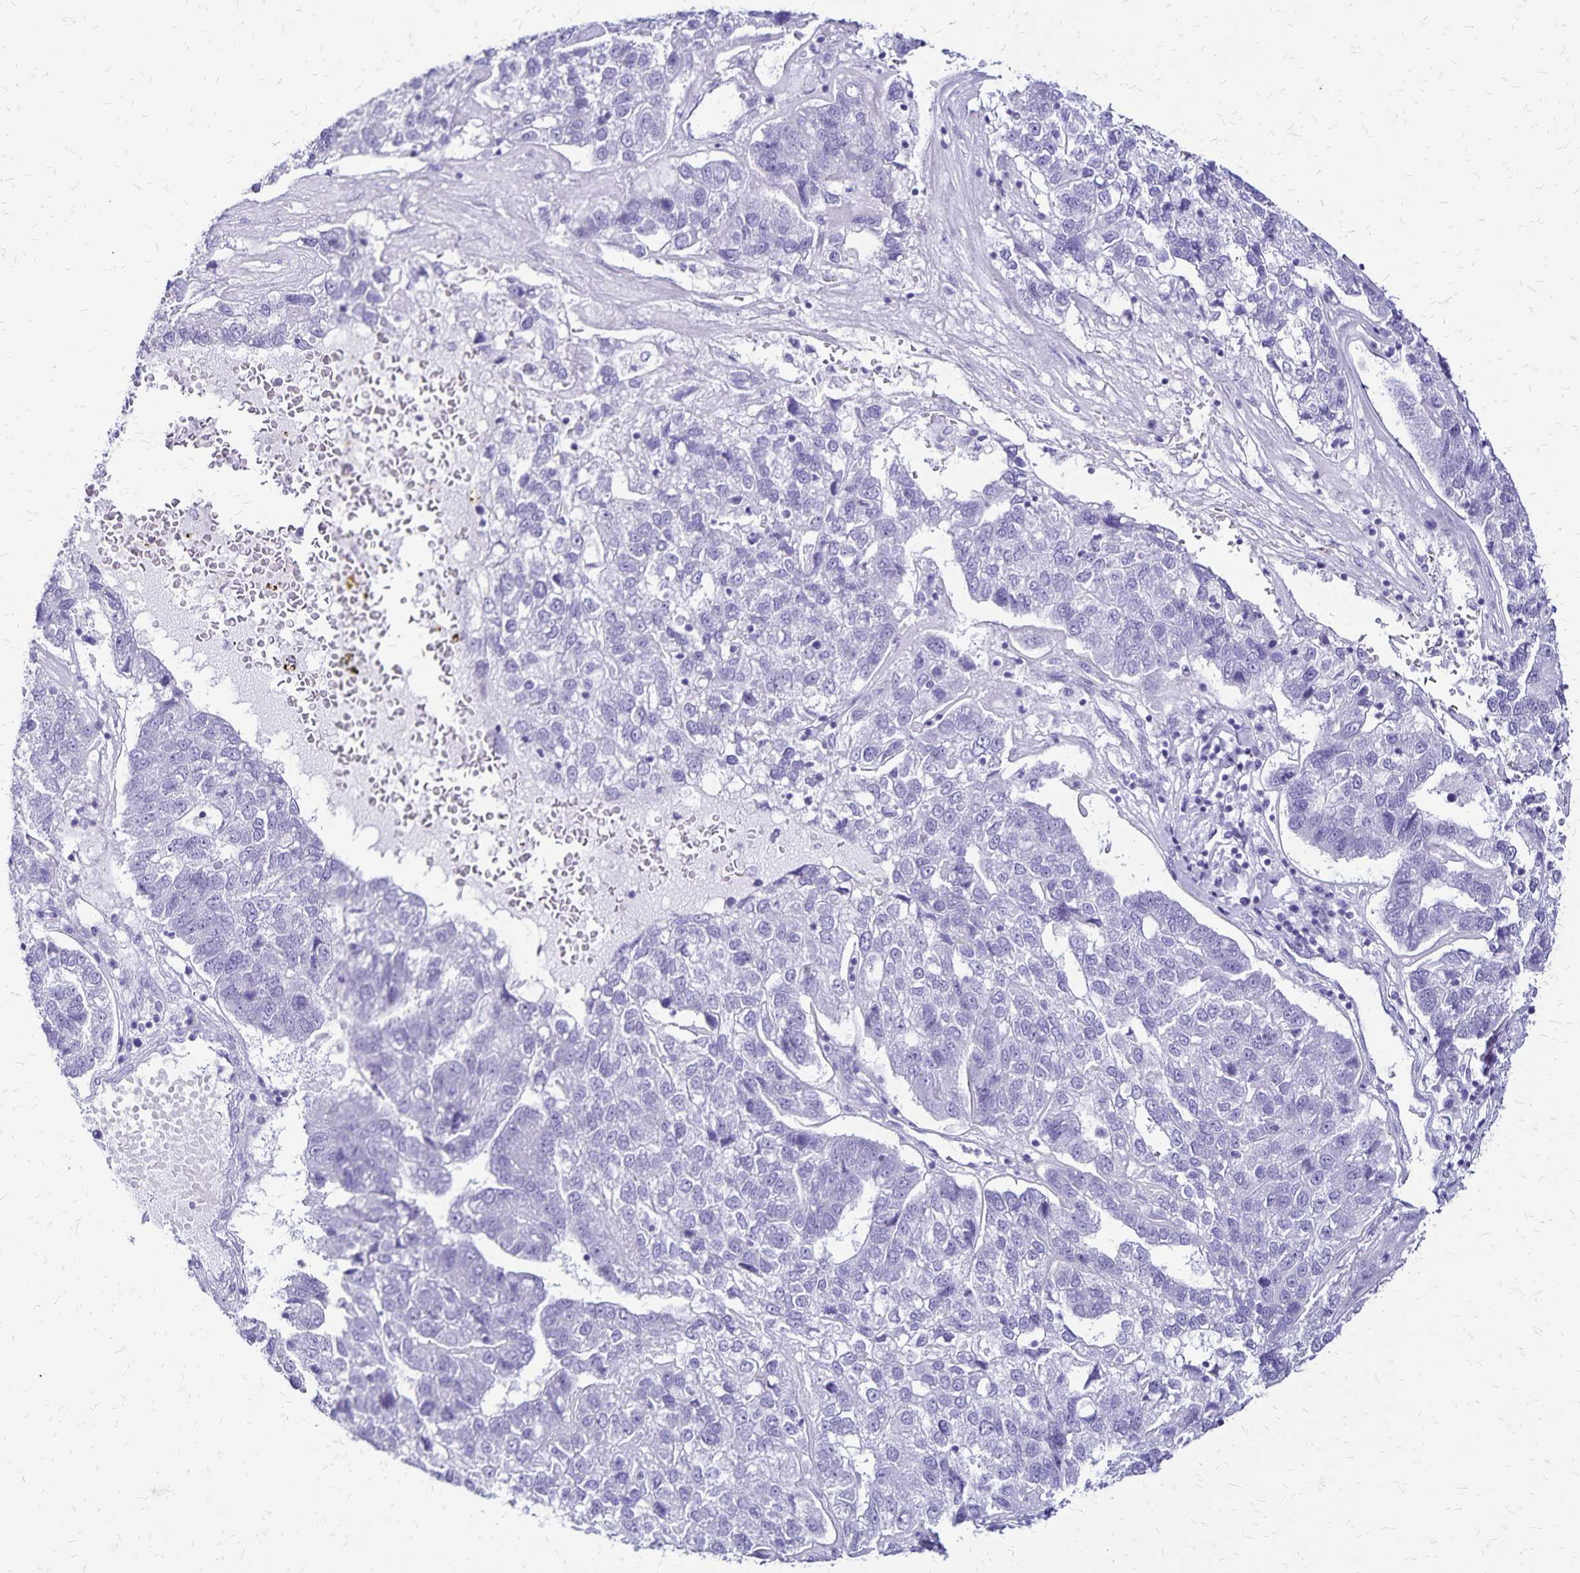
{"staining": {"intensity": "negative", "quantity": "none", "location": "none"}, "tissue": "pancreatic cancer", "cell_type": "Tumor cells", "image_type": "cancer", "snomed": [{"axis": "morphology", "description": "Adenocarcinoma, NOS"}, {"axis": "topography", "description": "Pancreas"}], "caption": "Tumor cells are negative for protein expression in human pancreatic cancer.", "gene": "LIN28B", "patient": {"sex": "female", "age": 61}}